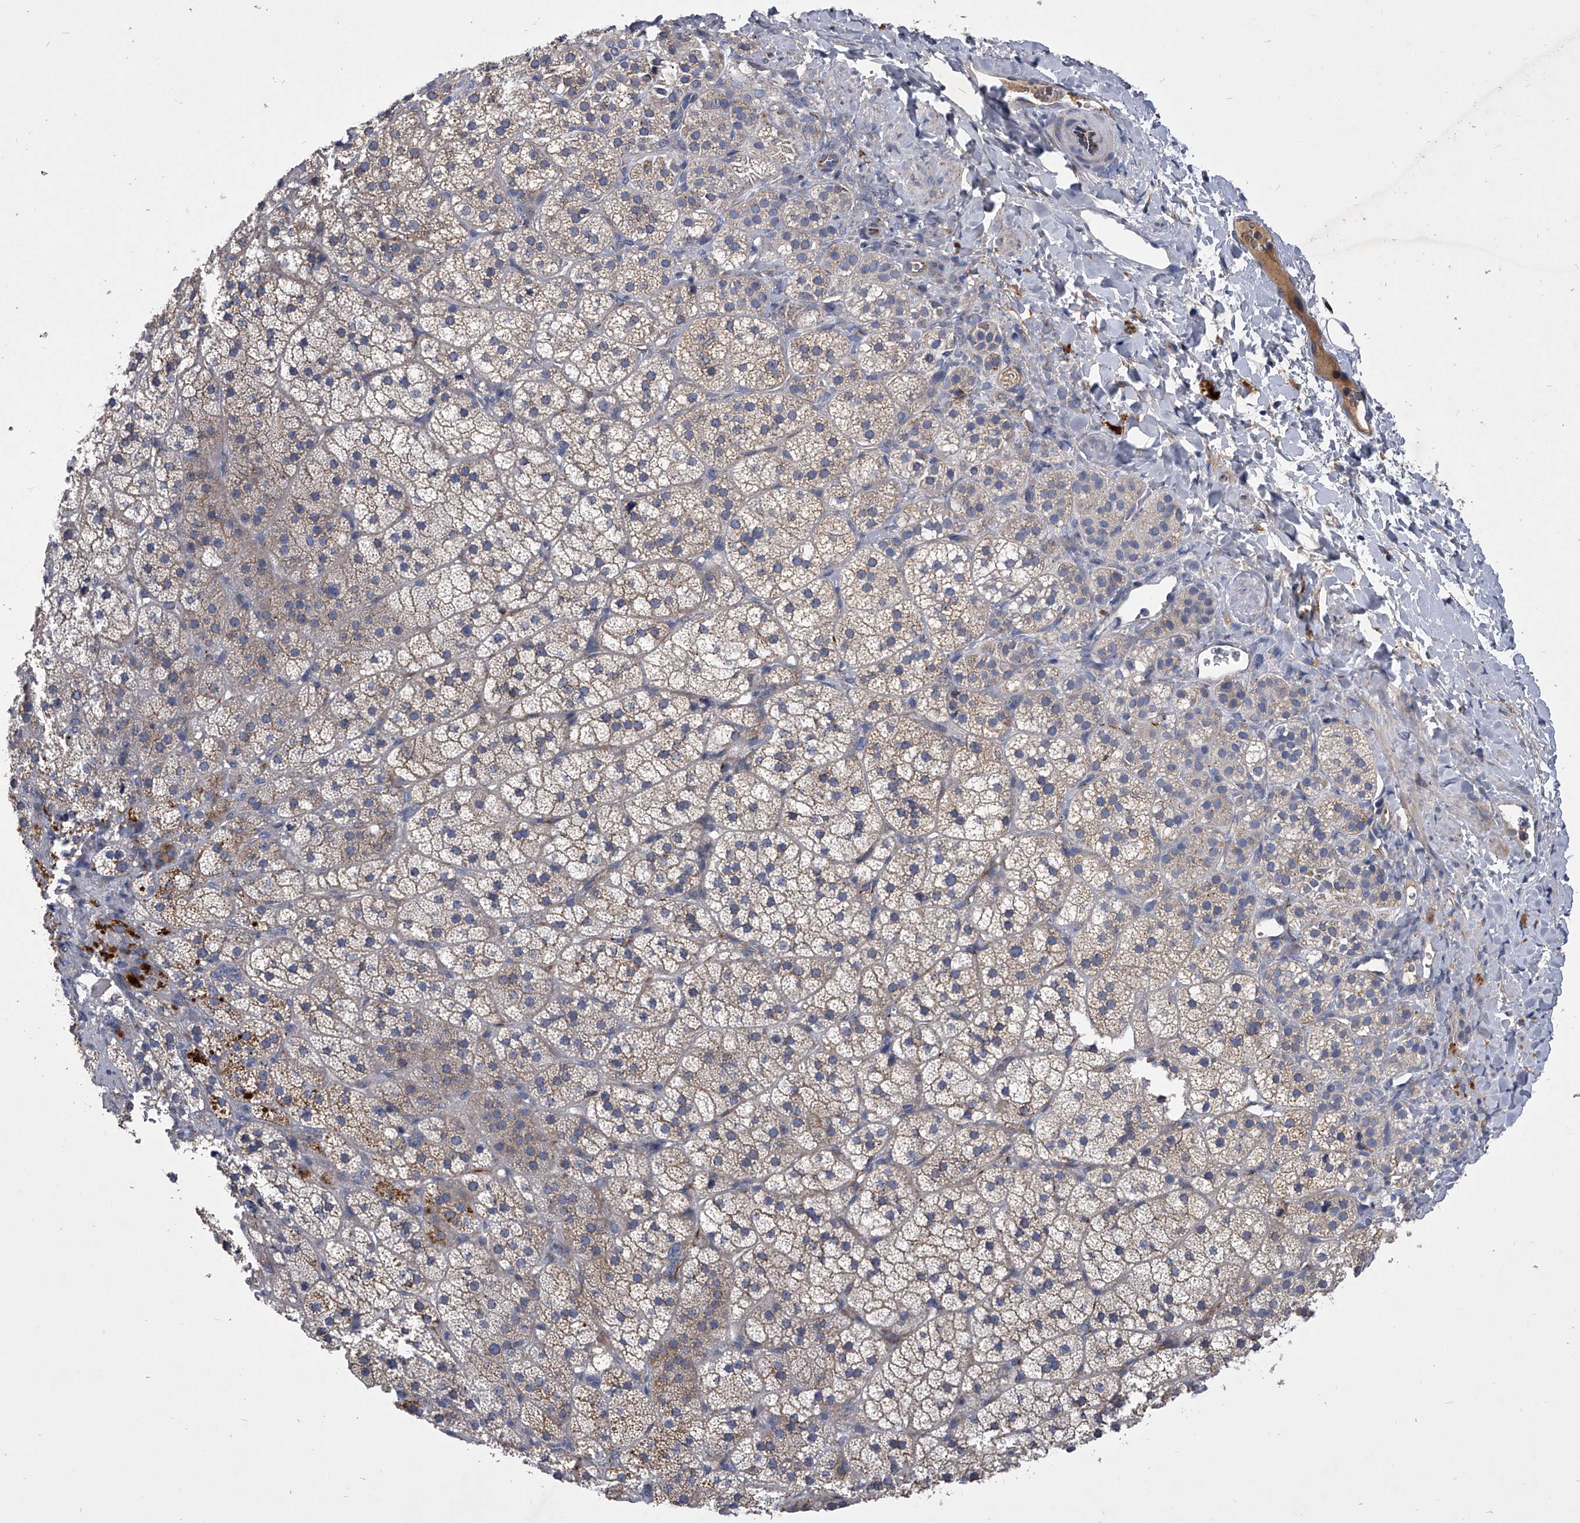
{"staining": {"intensity": "weak", "quantity": "<25%", "location": "cytoplasmic/membranous"}, "tissue": "adrenal gland", "cell_type": "Glandular cells", "image_type": "normal", "snomed": [{"axis": "morphology", "description": "Normal tissue, NOS"}, {"axis": "topography", "description": "Adrenal gland"}], "caption": "The histopathology image exhibits no staining of glandular cells in benign adrenal gland.", "gene": "CCR4", "patient": {"sex": "female", "age": 44}}